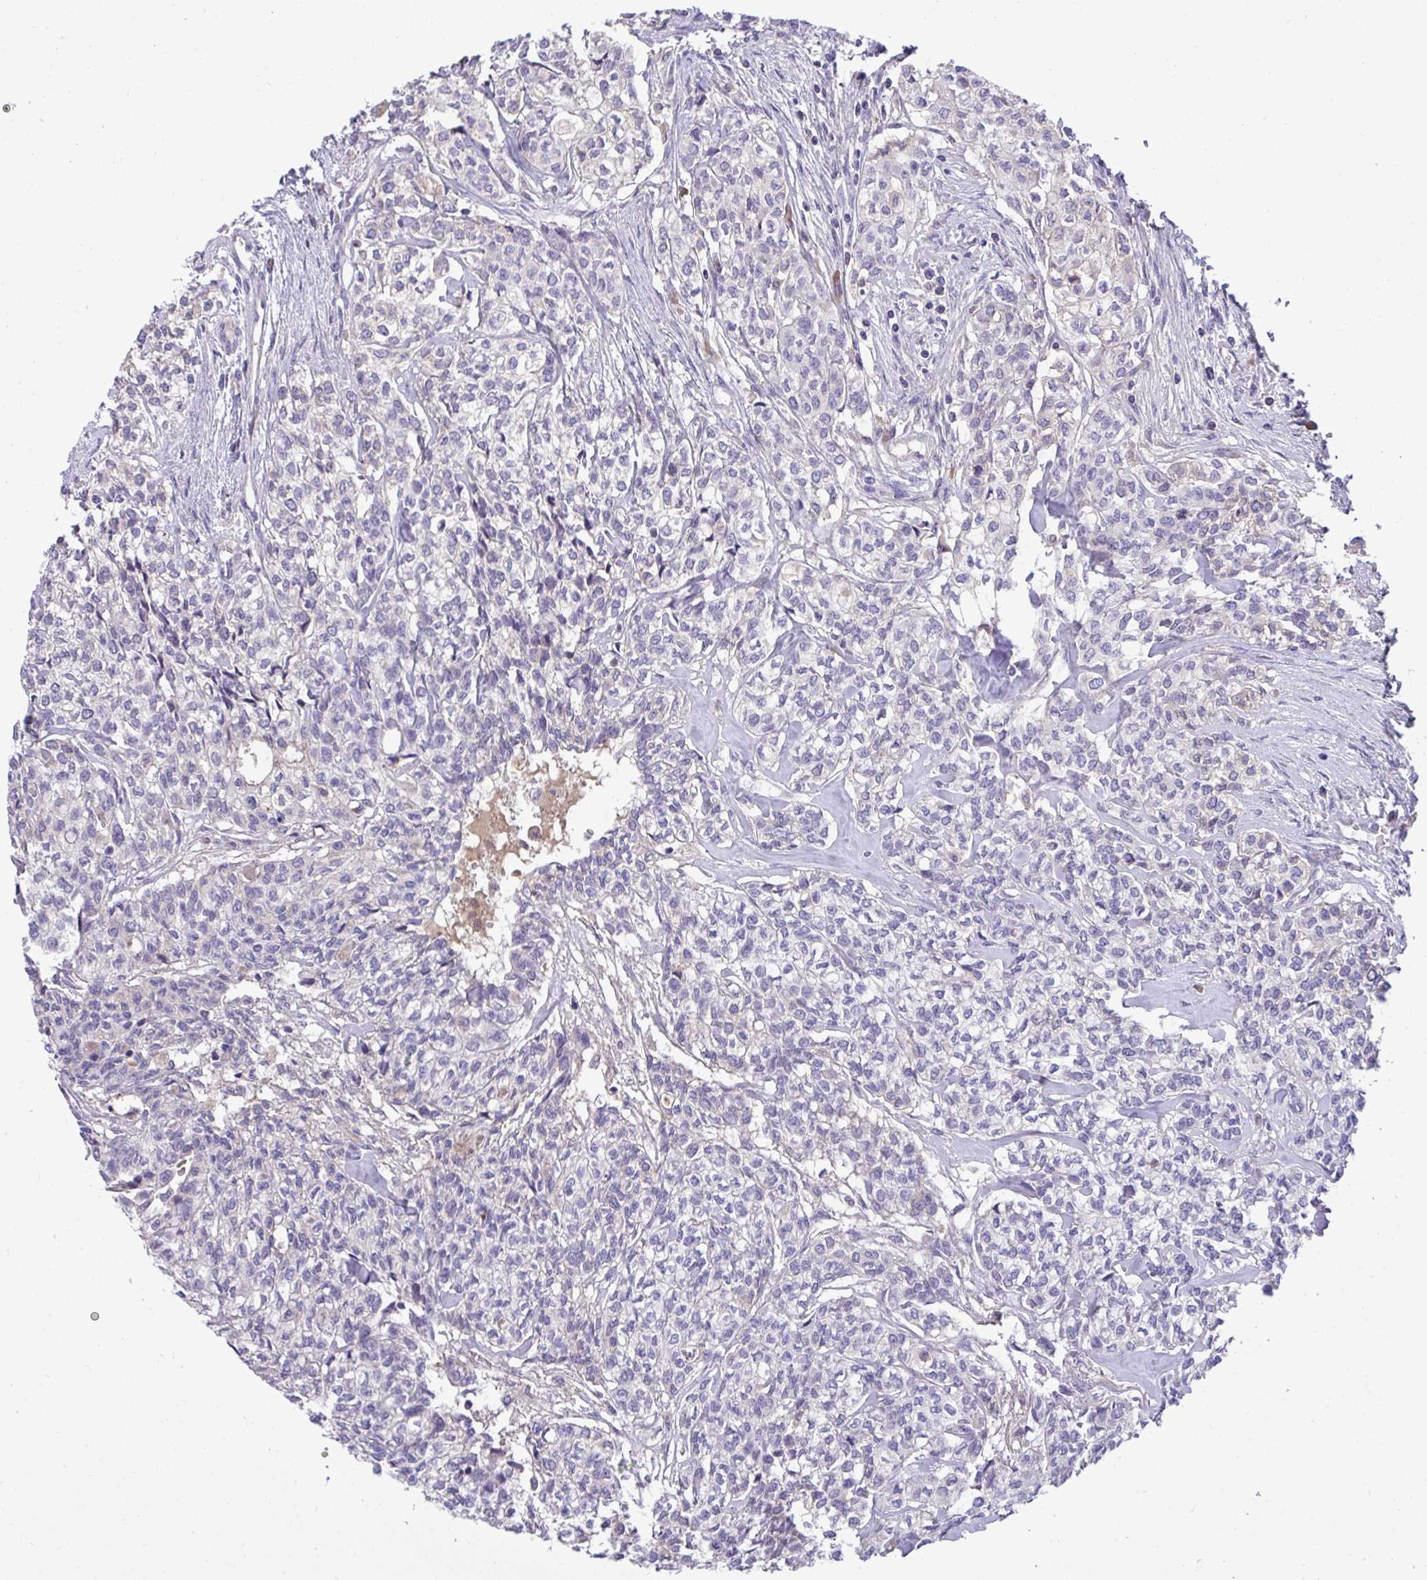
{"staining": {"intensity": "weak", "quantity": "<25%", "location": "cytoplasmic/membranous"}, "tissue": "head and neck cancer", "cell_type": "Tumor cells", "image_type": "cancer", "snomed": [{"axis": "morphology", "description": "Adenocarcinoma, NOS"}, {"axis": "topography", "description": "Head-Neck"}], "caption": "Immunohistochemistry histopathology image of head and neck cancer stained for a protein (brown), which exhibits no staining in tumor cells. (Stains: DAB immunohistochemistry with hematoxylin counter stain, Microscopy: brightfield microscopy at high magnification).", "gene": "ZNF581", "patient": {"sex": "male", "age": 81}}